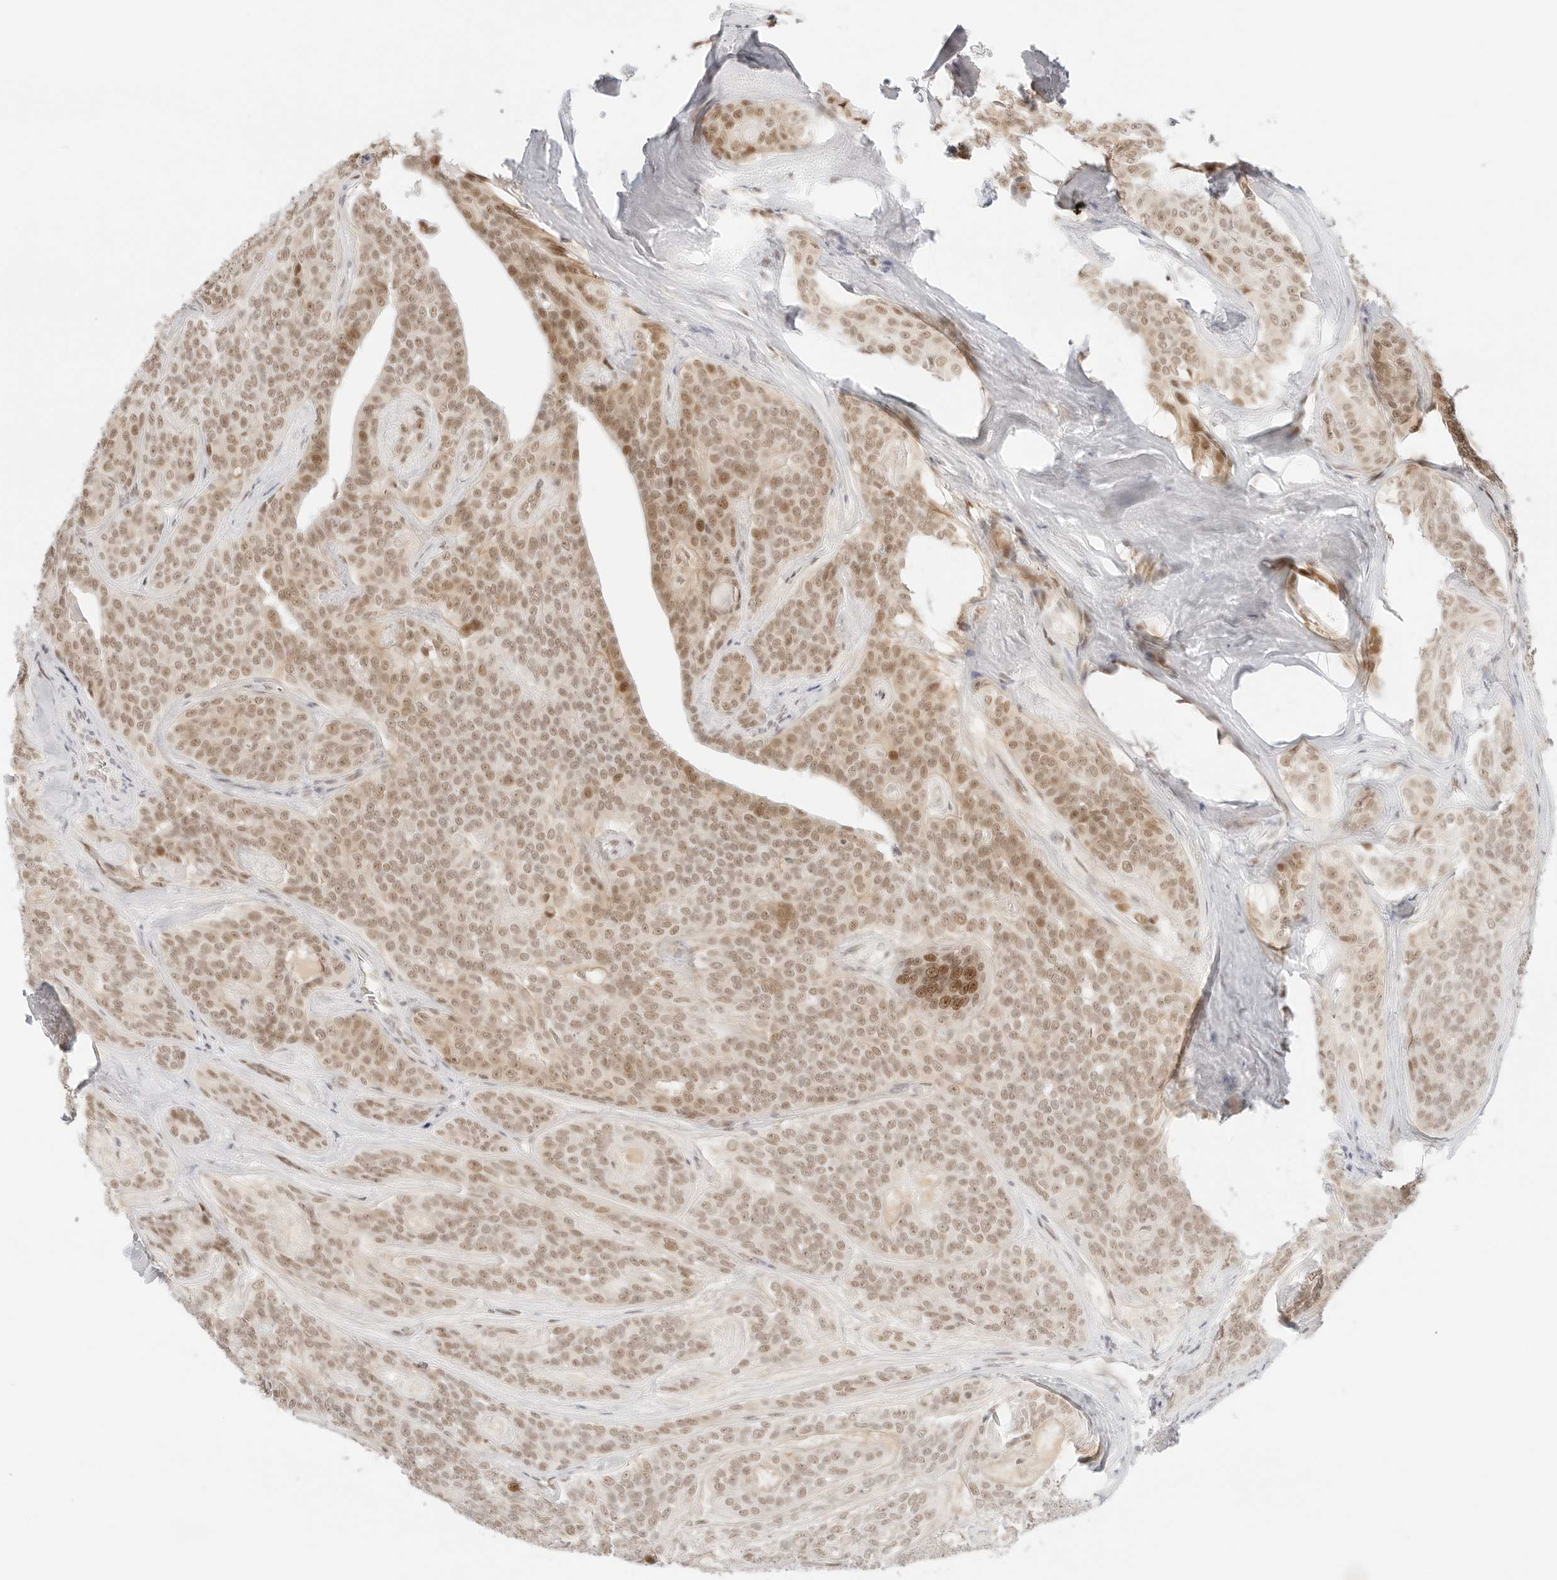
{"staining": {"intensity": "moderate", "quantity": ">75%", "location": "nuclear"}, "tissue": "head and neck cancer", "cell_type": "Tumor cells", "image_type": "cancer", "snomed": [{"axis": "morphology", "description": "Adenocarcinoma, NOS"}, {"axis": "topography", "description": "Head-Neck"}], "caption": "Tumor cells show moderate nuclear expression in approximately >75% of cells in head and neck adenocarcinoma. (DAB = brown stain, brightfield microscopy at high magnification).", "gene": "ITGA6", "patient": {"sex": "male", "age": 66}}